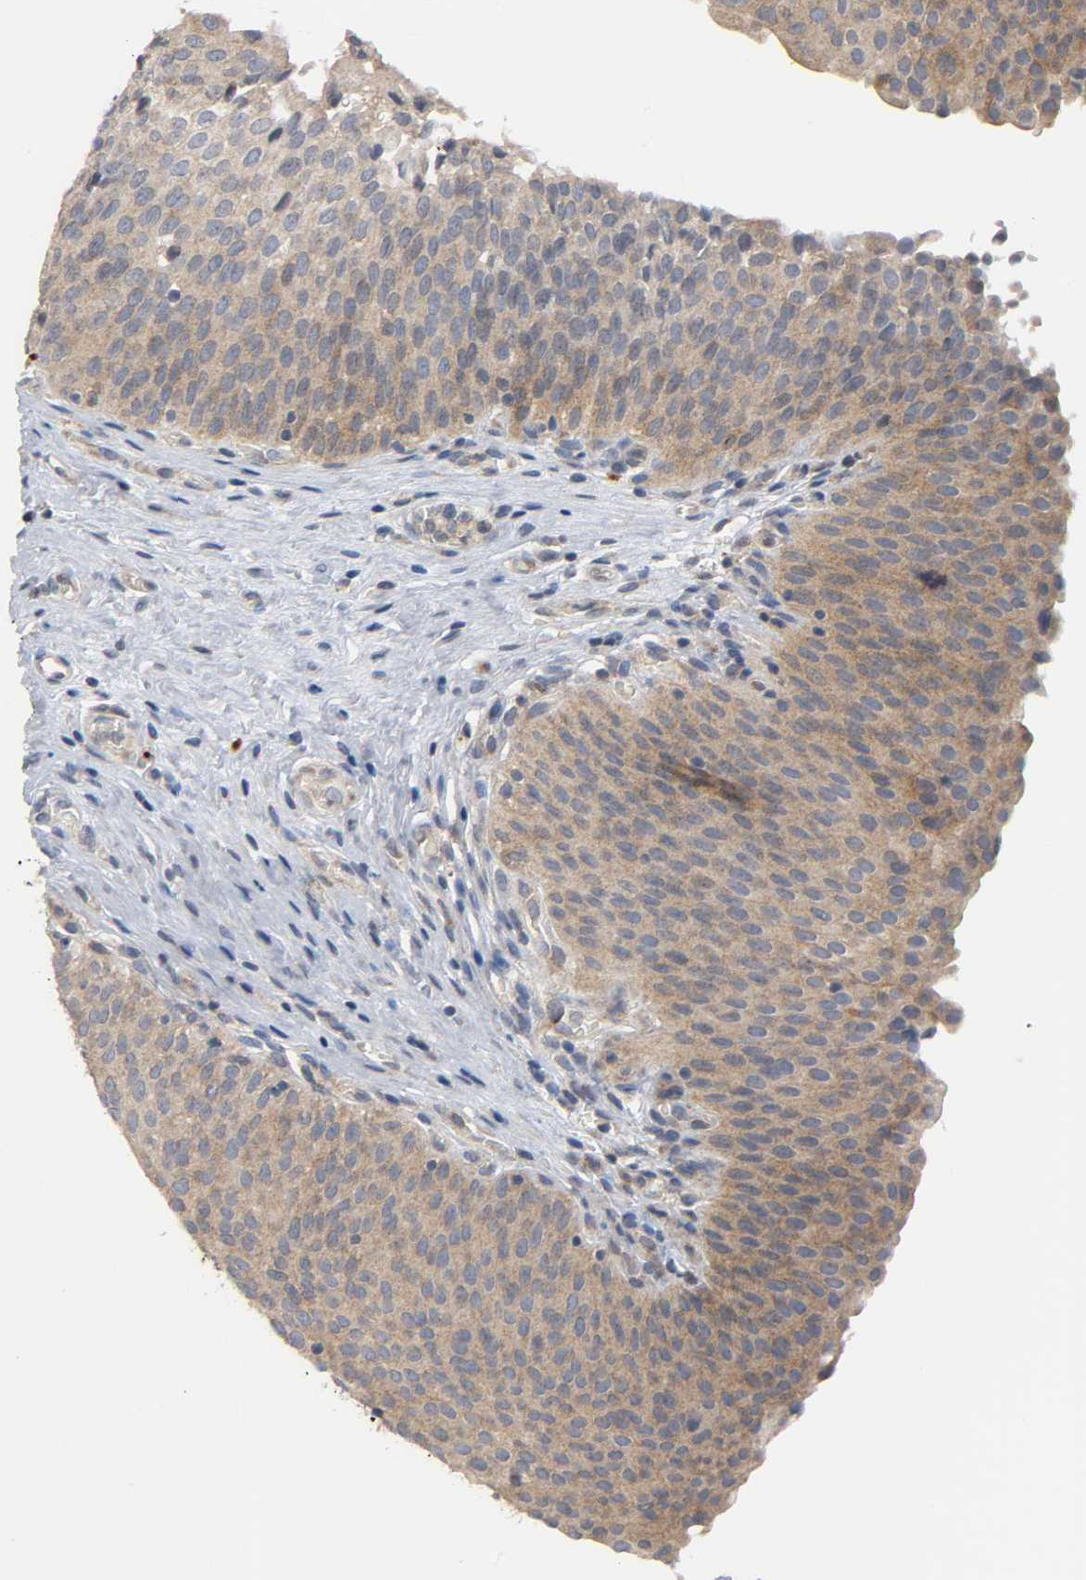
{"staining": {"intensity": "moderate", "quantity": ">75%", "location": "cytoplasmic/membranous"}, "tissue": "urinary bladder", "cell_type": "Urothelial cells", "image_type": "normal", "snomed": [{"axis": "morphology", "description": "Normal tissue, NOS"}, {"axis": "morphology", "description": "Dysplasia, NOS"}, {"axis": "topography", "description": "Urinary bladder"}], "caption": "This micrograph exhibits immunohistochemistry staining of normal human urinary bladder, with medium moderate cytoplasmic/membranous staining in approximately >75% of urothelial cells.", "gene": "HDAC6", "patient": {"sex": "male", "age": 35}}